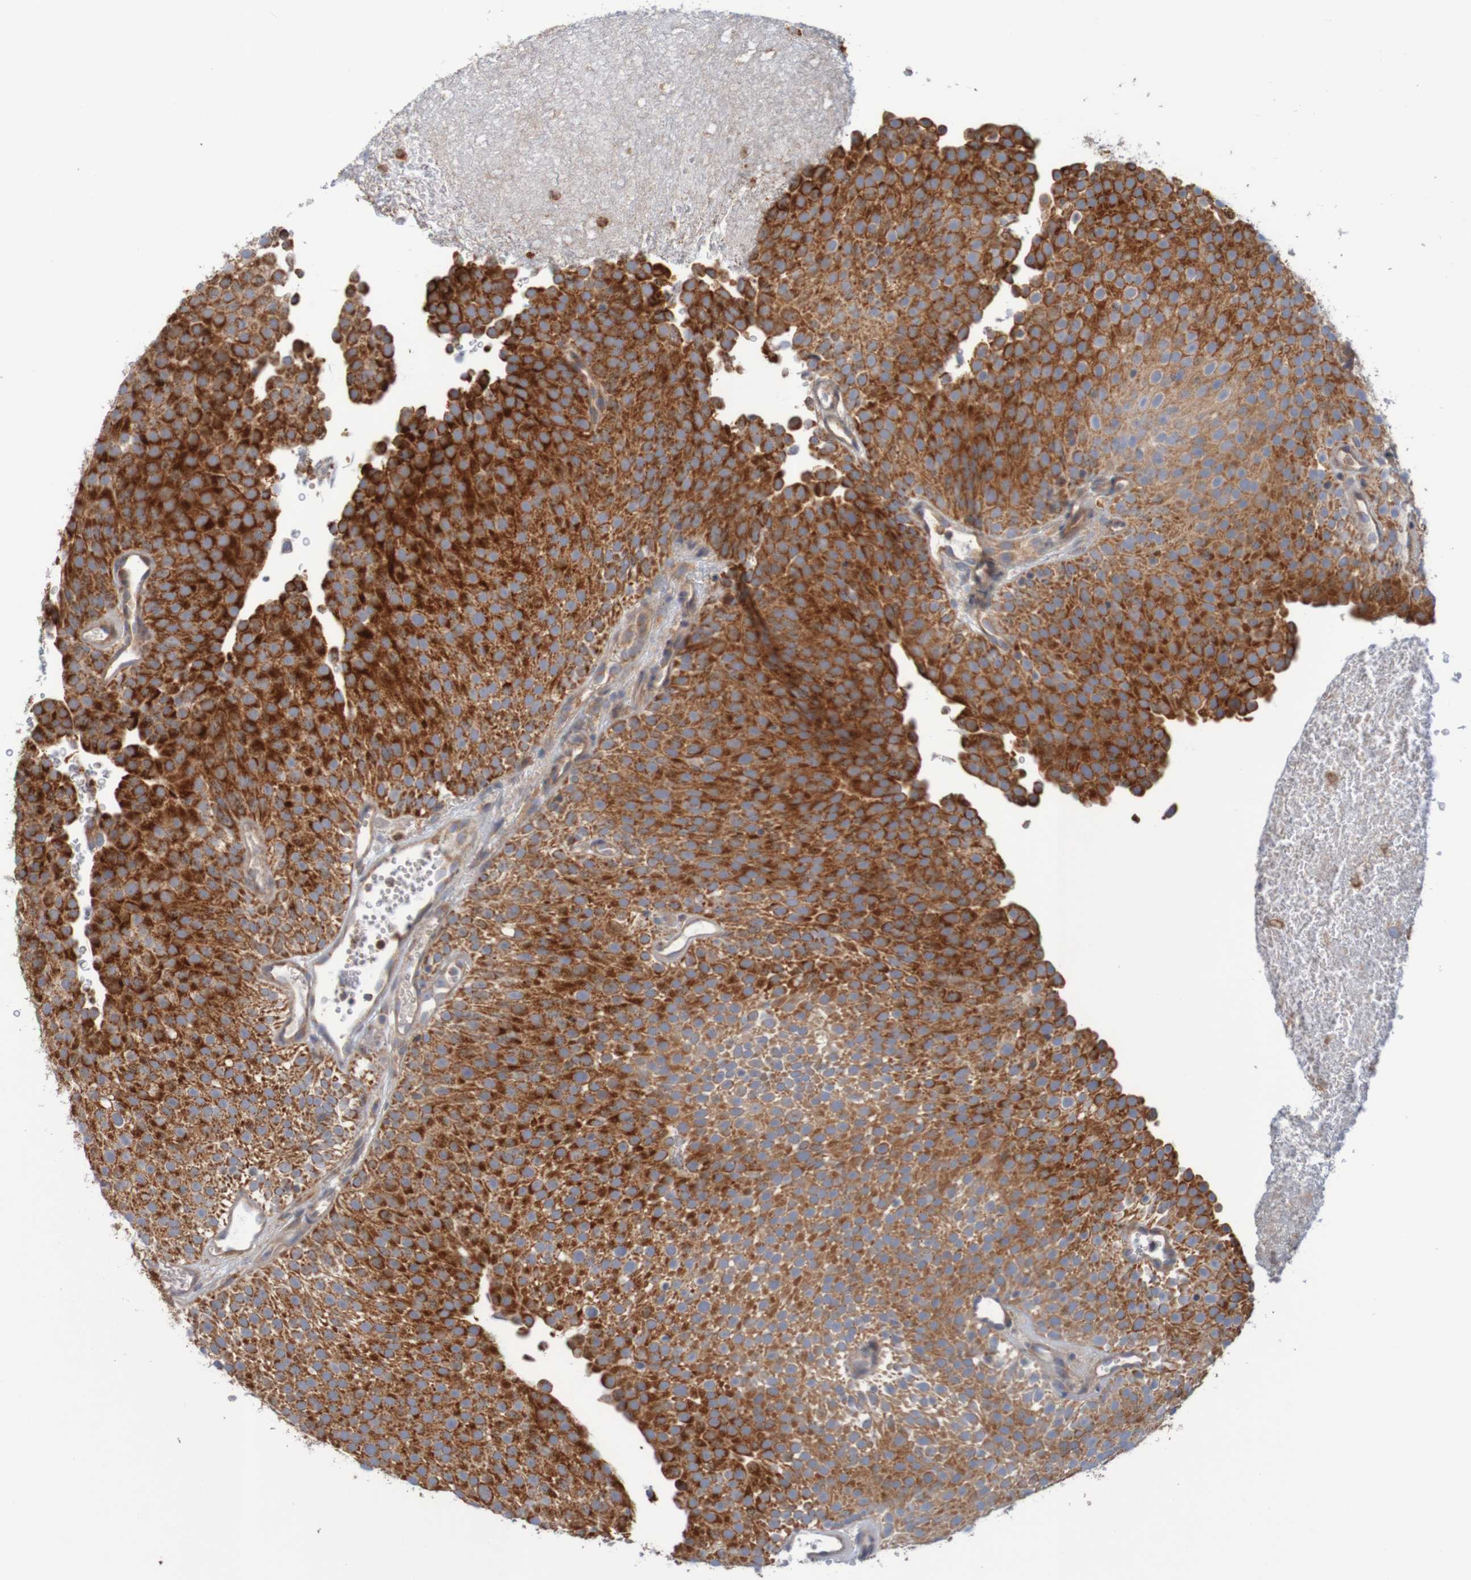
{"staining": {"intensity": "strong", "quantity": ">75%", "location": "cytoplasmic/membranous"}, "tissue": "urothelial cancer", "cell_type": "Tumor cells", "image_type": "cancer", "snomed": [{"axis": "morphology", "description": "Urothelial carcinoma, Low grade"}, {"axis": "topography", "description": "Urinary bladder"}], "caption": "A brown stain shows strong cytoplasmic/membranous positivity of a protein in low-grade urothelial carcinoma tumor cells.", "gene": "NAV2", "patient": {"sex": "male", "age": 78}}